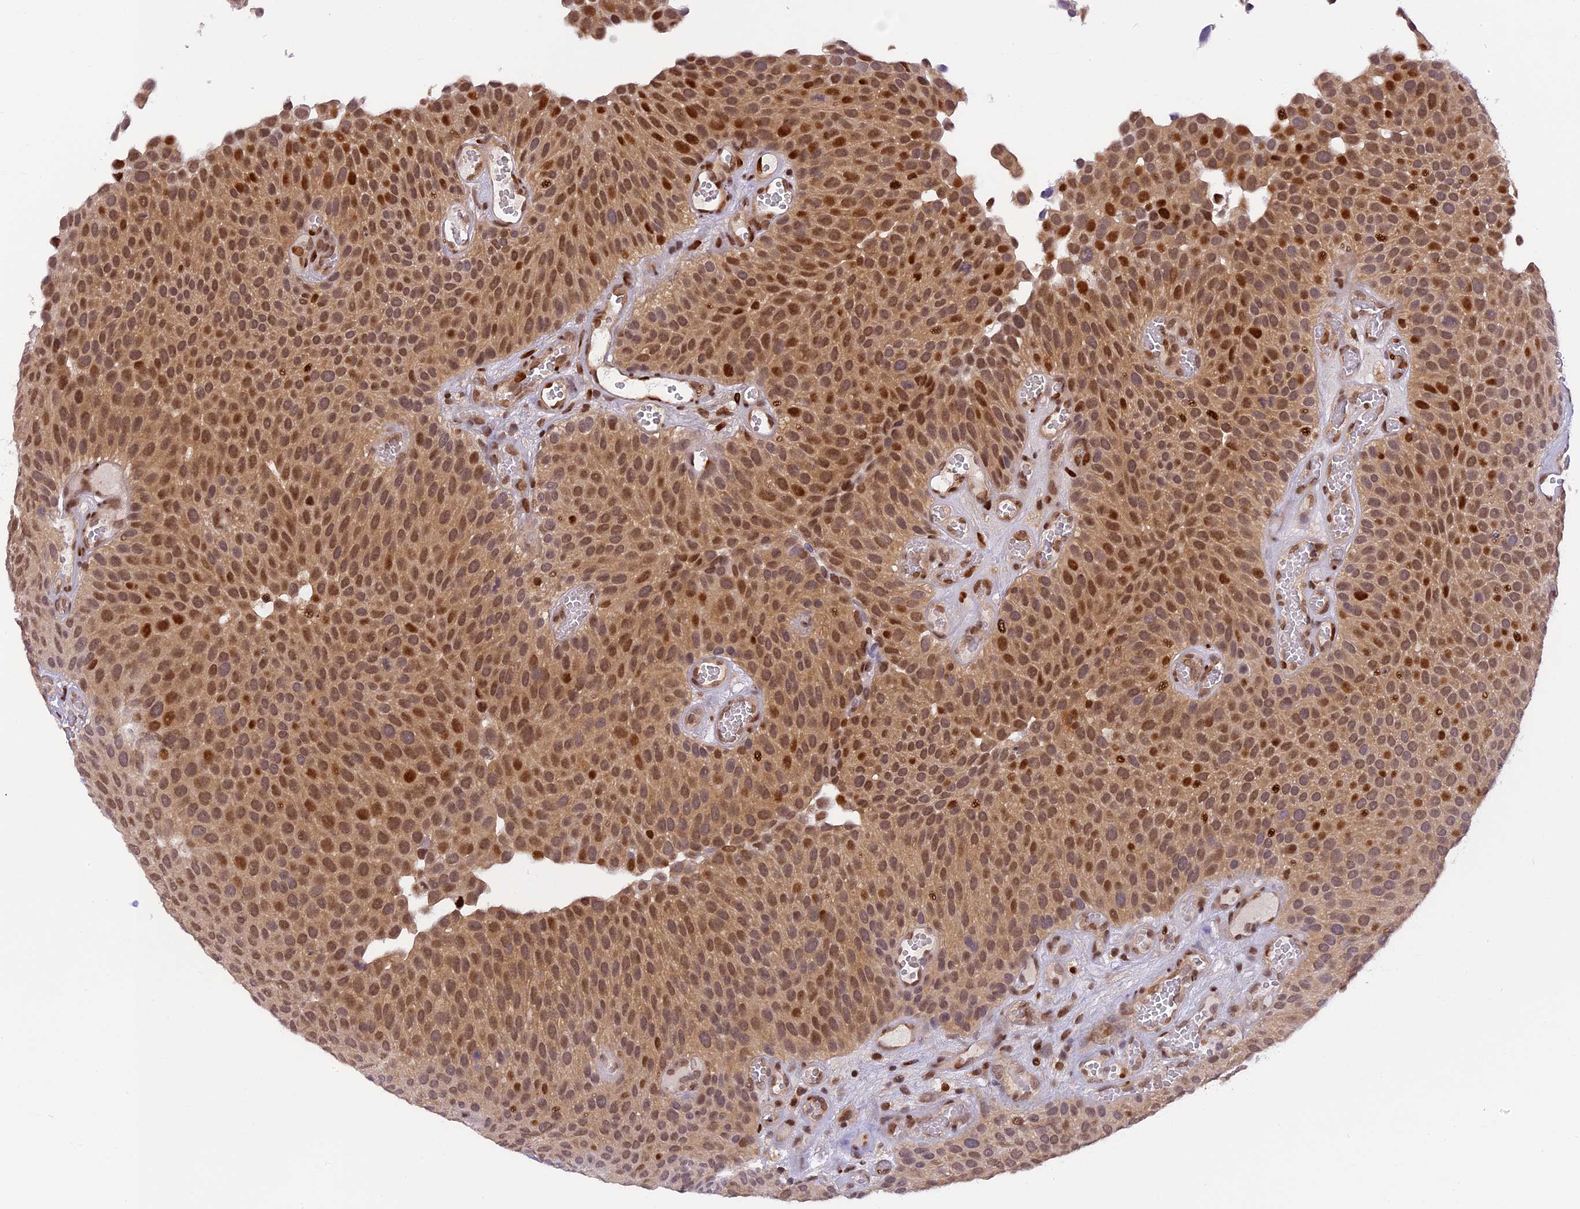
{"staining": {"intensity": "strong", "quantity": "25%-75%", "location": "cytoplasmic/membranous,nuclear"}, "tissue": "urothelial cancer", "cell_type": "Tumor cells", "image_type": "cancer", "snomed": [{"axis": "morphology", "description": "Urothelial carcinoma, Low grade"}, {"axis": "topography", "description": "Urinary bladder"}], "caption": "Immunohistochemistry (IHC) staining of urothelial carcinoma (low-grade), which demonstrates high levels of strong cytoplasmic/membranous and nuclear staining in about 25%-75% of tumor cells indicating strong cytoplasmic/membranous and nuclear protein positivity. The staining was performed using DAB (3,3'-diaminobenzidine) (brown) for protein detection and nuclei were counterstained in hematoxylin (blue).", "gene": "RABGGTA", "patient": {"sex": "male", "age": 89}}